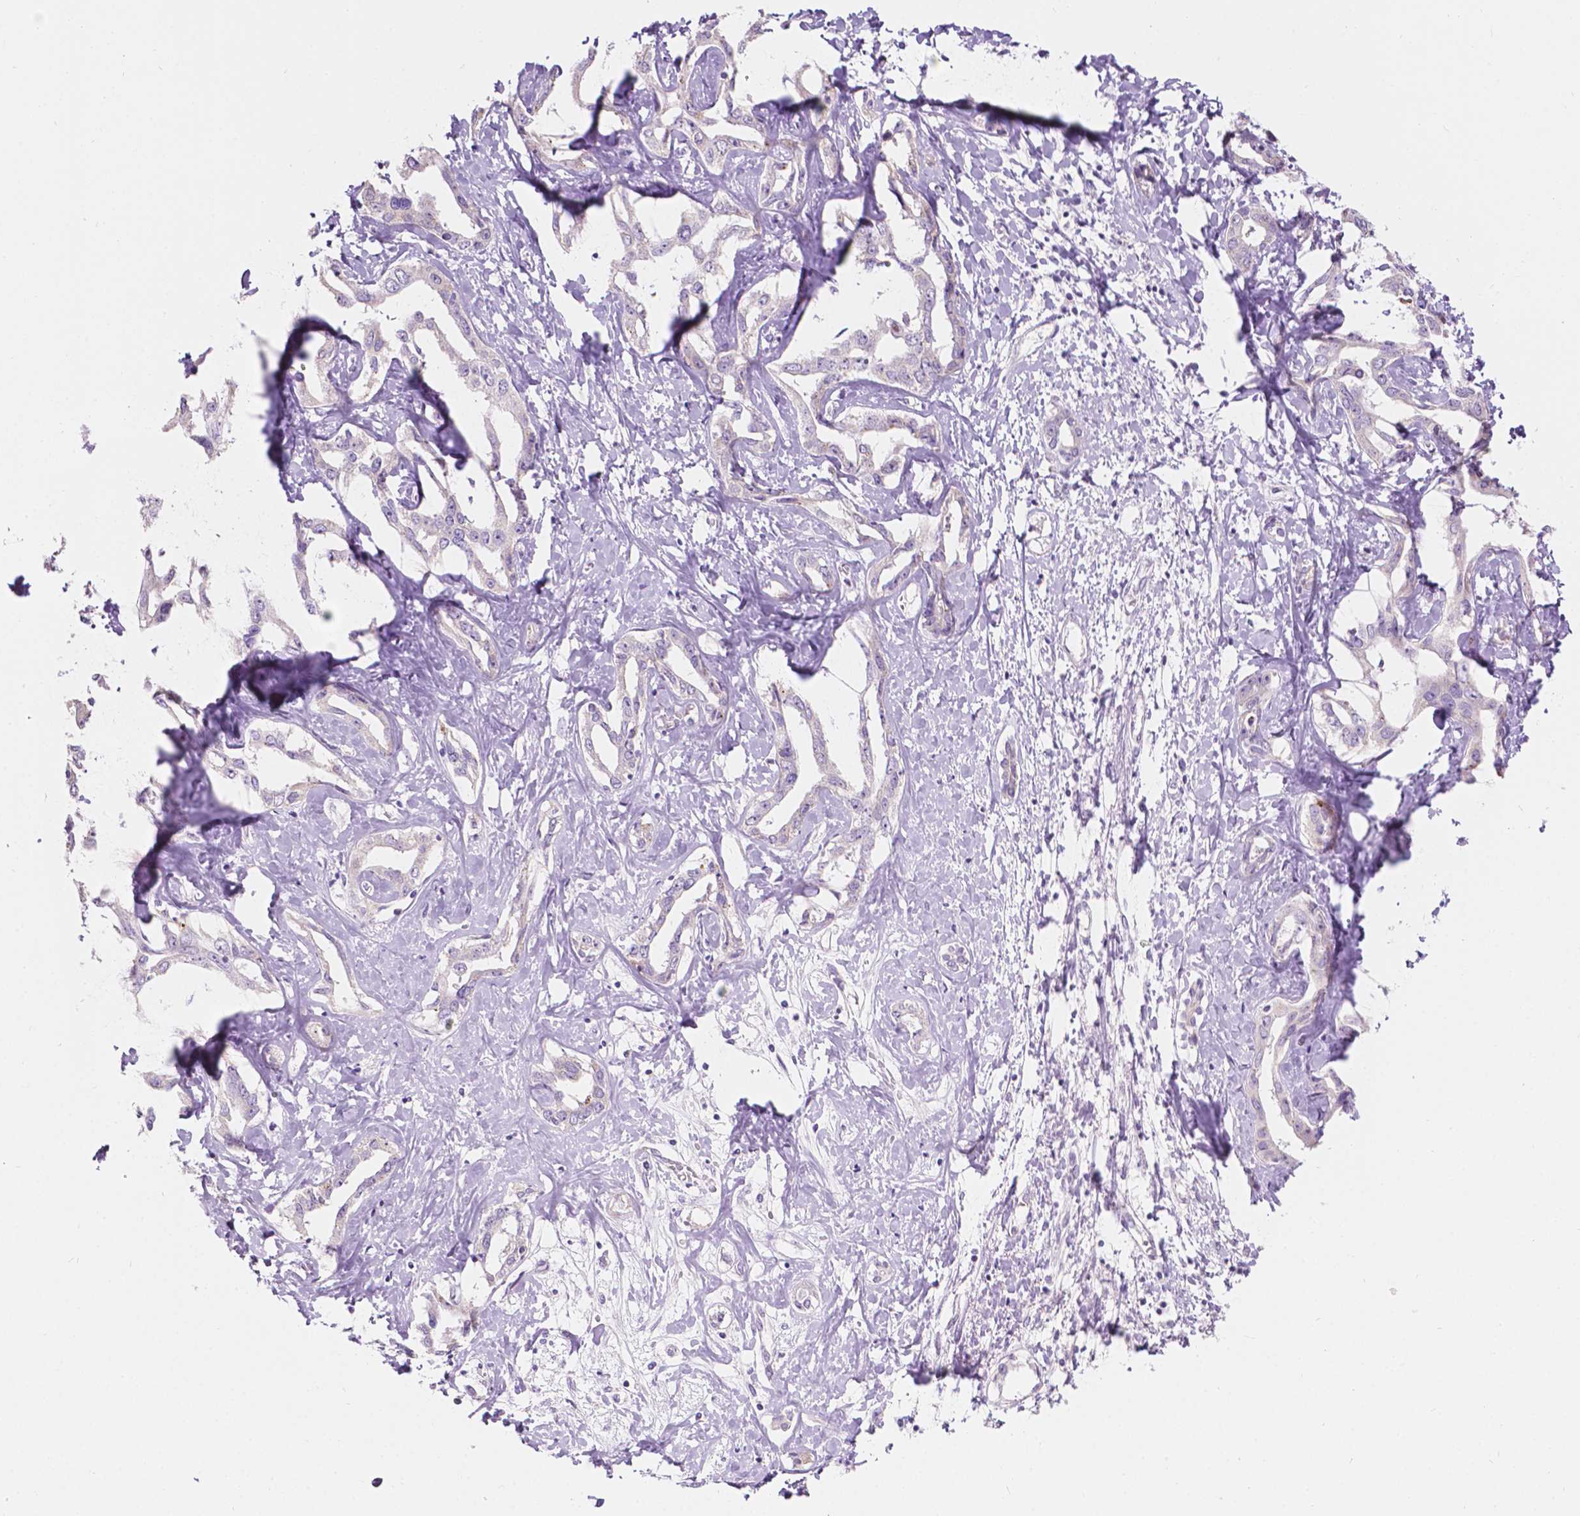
{"staining": {"intensity": "negative", "quantity": "none", "location": "none"}, "tissue": "liver cancer", "cell_type": "Tumor cells", "image_type": "cancer", "snomed": [{"axis": "morphology", "description": "Cholangiocarcinoma"}, {"axis": "topography", "description": "Liver"}], "caption": "This is a photomicrograph of immunohistochemistry staining of liver cholangiocarcinoma, which shows no staining in tumor cells.", "gene": "NOS1AP", "patient": {"sex": "male", "age": 59}}